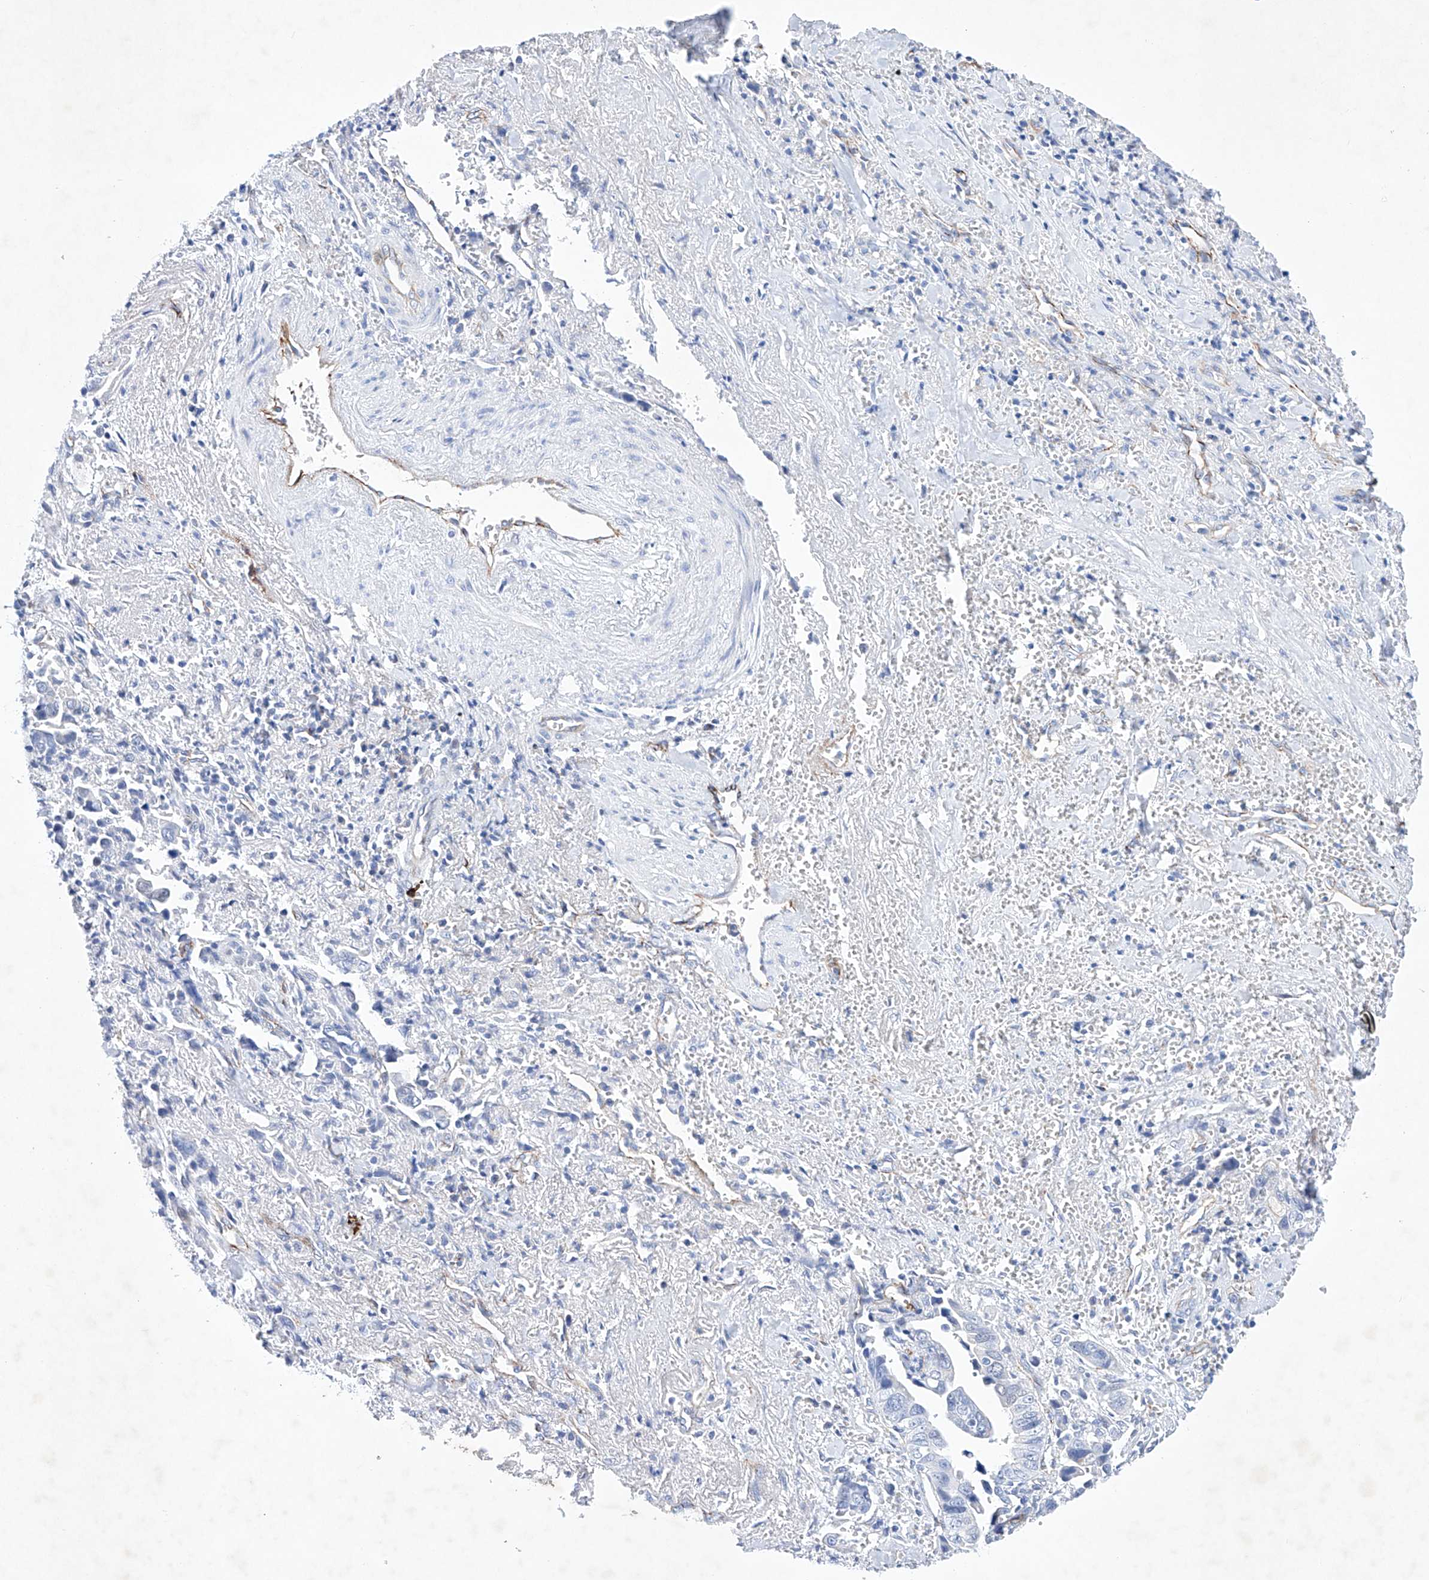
{"staining": {"intensity": "negative", "quantity": "none", "location": "none"}, "tissue": "liver cancer", "cell_type": "Tumor cells", "image_type": "cancer", "snomed": [{"axis": "morphology", "description": "Cholangiocarcinoma"}, {"axis": "topography", "description": "Liver"}], "caption": "Tumor cells are negative for protein expression in human cholangiocarcinoma (liver). (Stains: DAB immunohistochemistry (IHC) with hematoxylin counter stain, Microscopy: brightfield microscopy at high magnification).", "gene": "ETV7", "patient": {"sex": "female", "age": 79}}